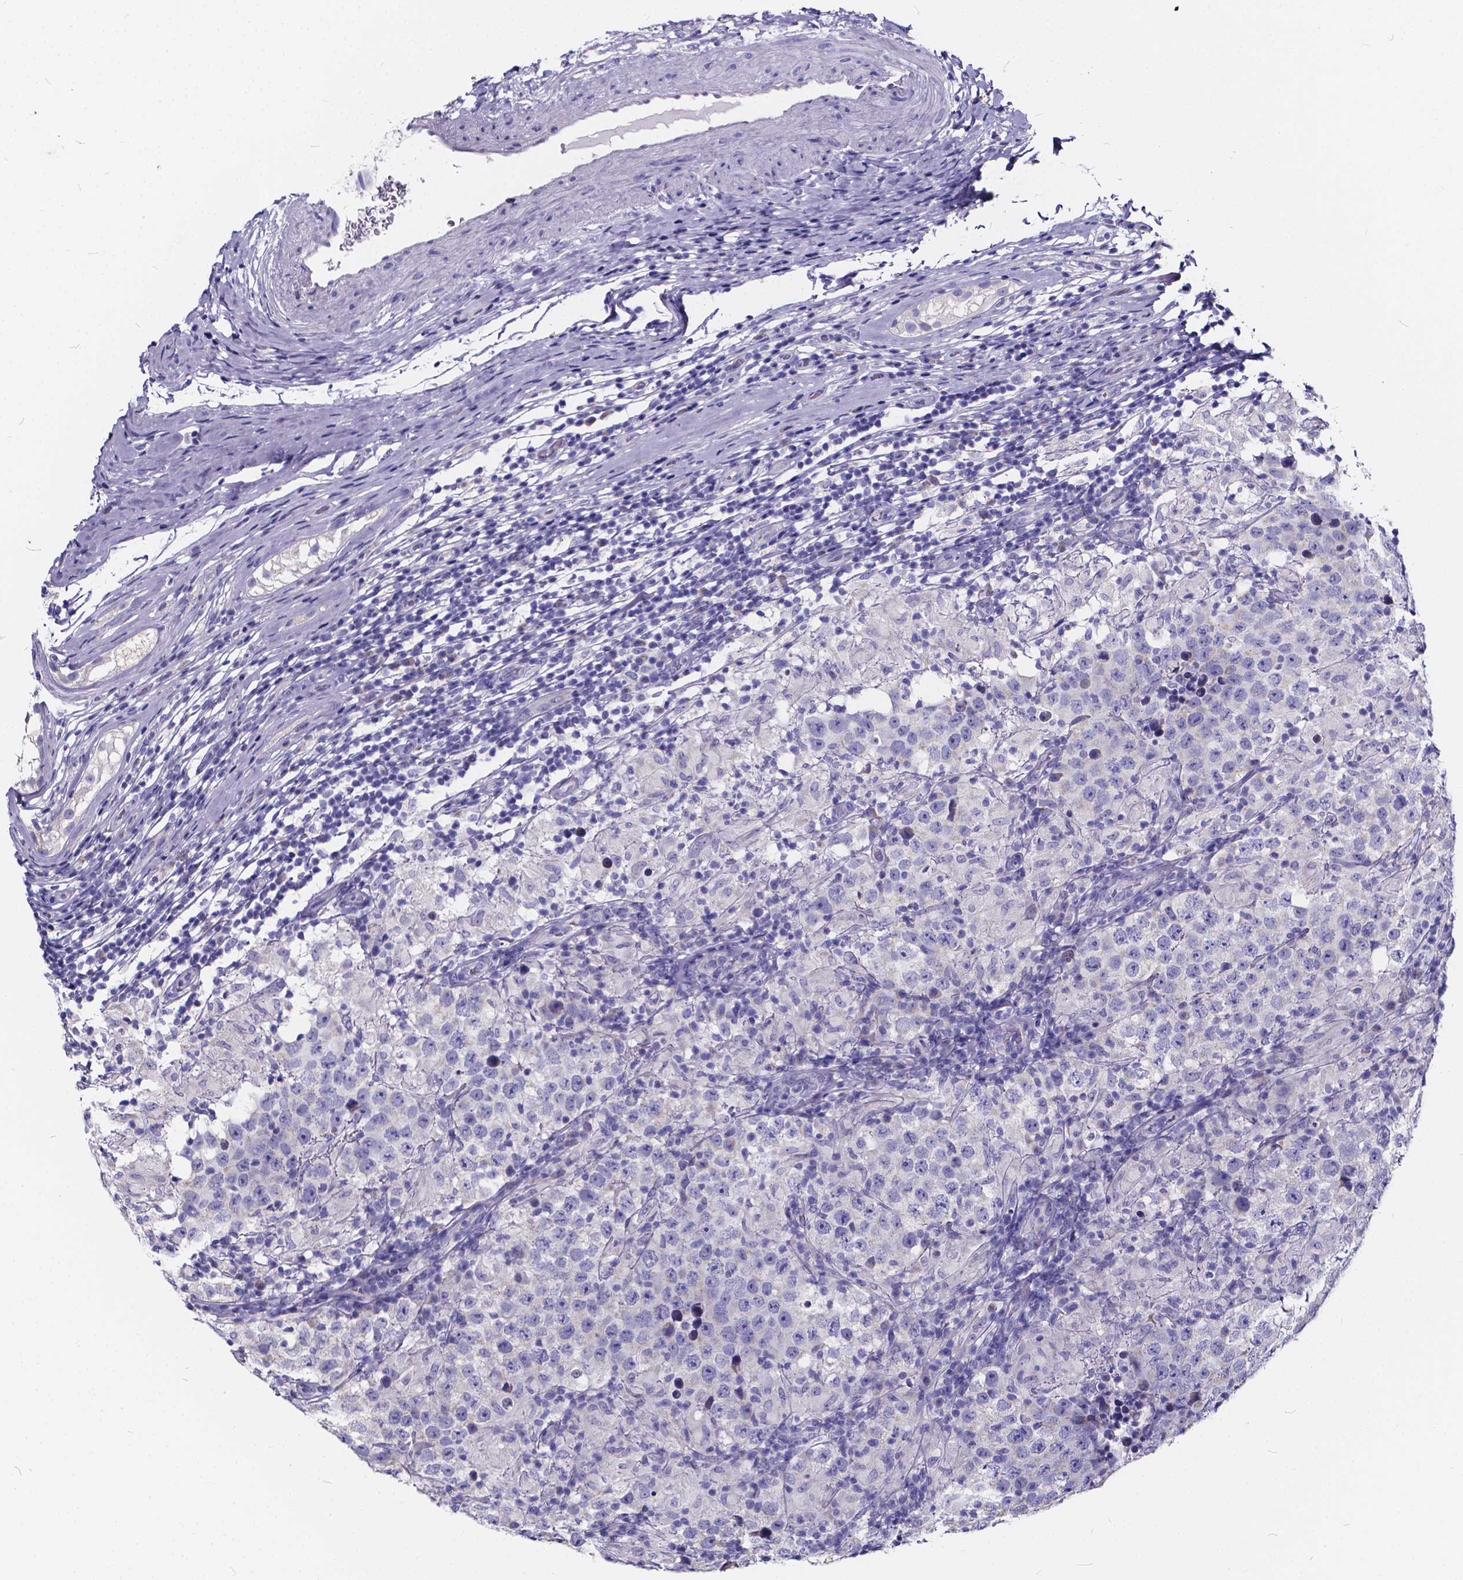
{"staining": {"intensity": "negative", "quantity": "none", "location": "none"}, "tissue": "testis cancer", "cell_type": "Tumor cells", "image_type": "cancer", "snomed": [{"axis": "morphology", "description": "Seminoma, NOS"}, {"axis": "morphology", "description": "Carcinoma, Embryonal, NOS"}, {"axis": "topography", "description": "Testis"}], "caption": "Immunohistochemistry of human testis cancer (seminoma) exhibits no staining in tumor cells.", "gene": "SPEF2", "patient": {"sex": "male", "age": 41}}